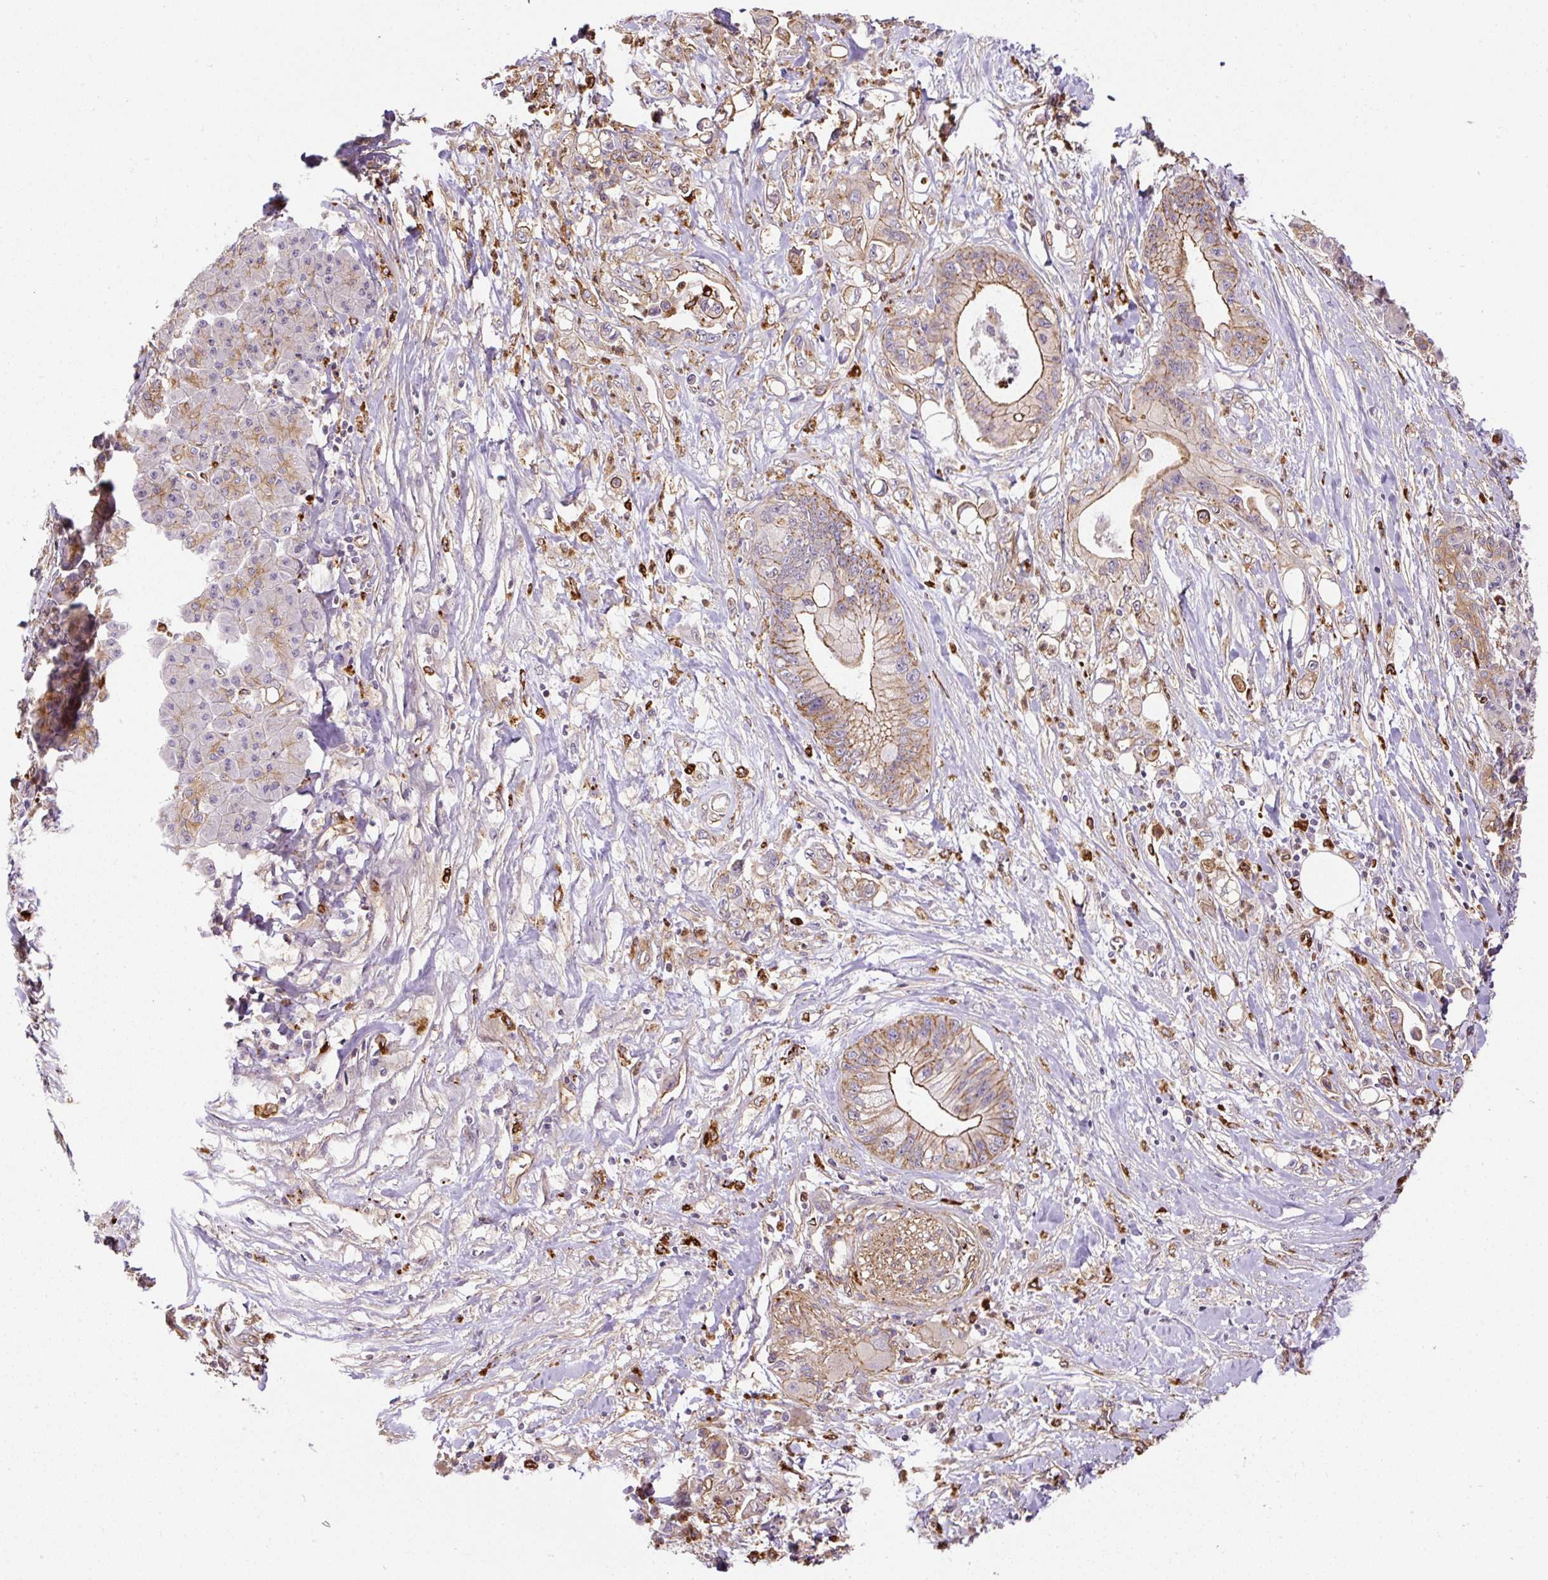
{"staining": {"intensity": "moderate", "quantity": ">75%", "location": "cytoplasmic/membranous"}, "tissue": "pancreatic cancer", "cell_type": "Tumor cells", "image_type": "cancer", "snomed": [{"axis": "morphology", "description": "Adenocarcinoma, NOS"}, {"axis": "topography", "description": "Pancreas"}], "caption": "Immunohistochemistry (IHC) (DAB) staining of human pancreatic cancer (adenocarcinoma) reveals moderate cytoplasmic/membranous protein positivity in approximately >75% of tumor cells.", "gene": "B3GALT5", "patient": {"sex": "male", "age": 61}}